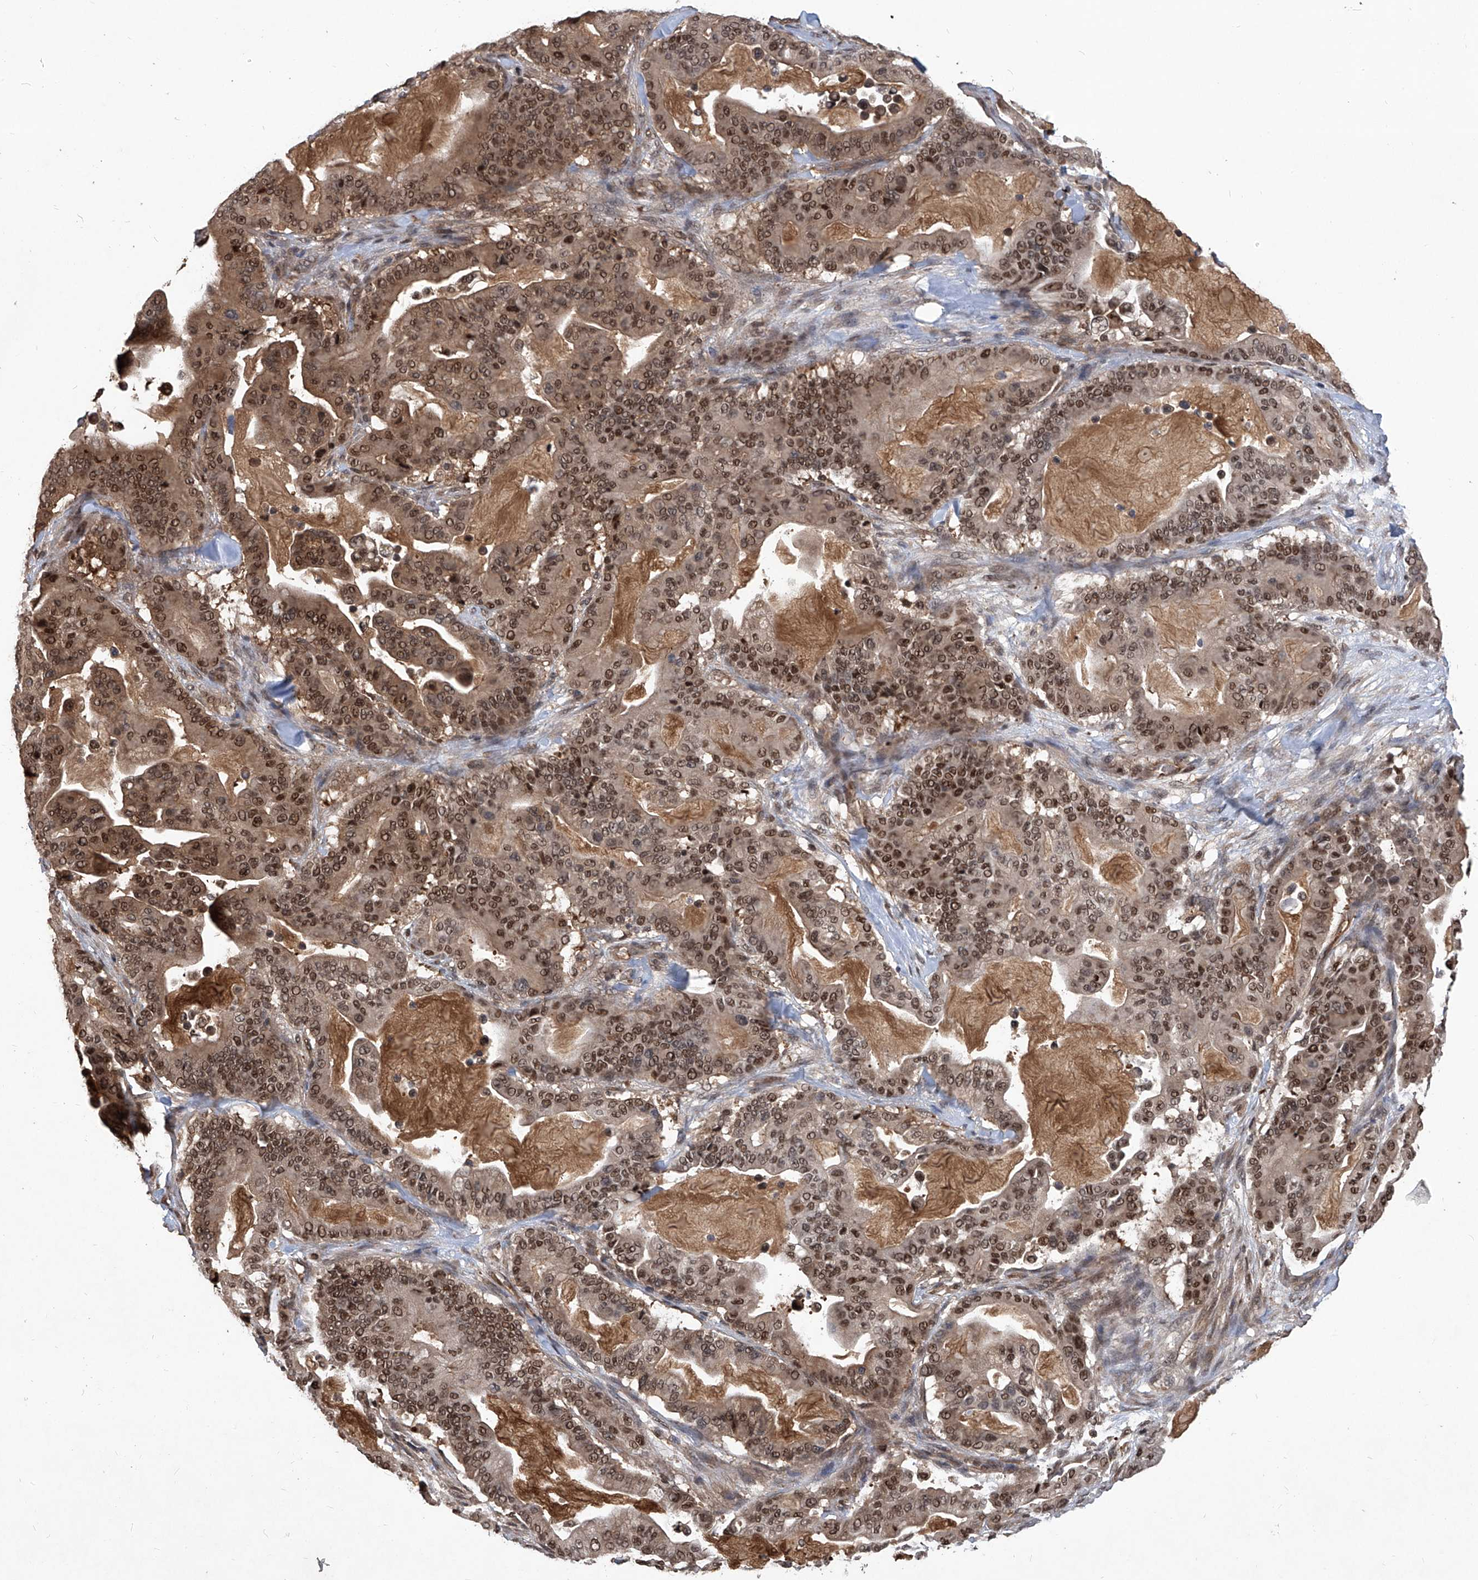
{"staining": {"intensity": "moderate", "quantity": ">75%", "location": "cytoplasmic/membranous,nuclear"}, "tissue": "pancreatic cancer", "cell_type": "Tumor cells", "image_type": "cancer", "snomed": [{"axis": "morphology", "description": "Adenocarcinoma, NOS"}, {"axis": "topography", "description": "Pancreas"}], "caption": "Moderate cytoplasmic/membranous and nuclear staining for a protein is seen in about >75% of tumor cells of pancreatic adenocarcinoma using immunohistochemistry (IHC).", "gene": "PSMB1", "patient": {"sex": "male", "age": 63}}